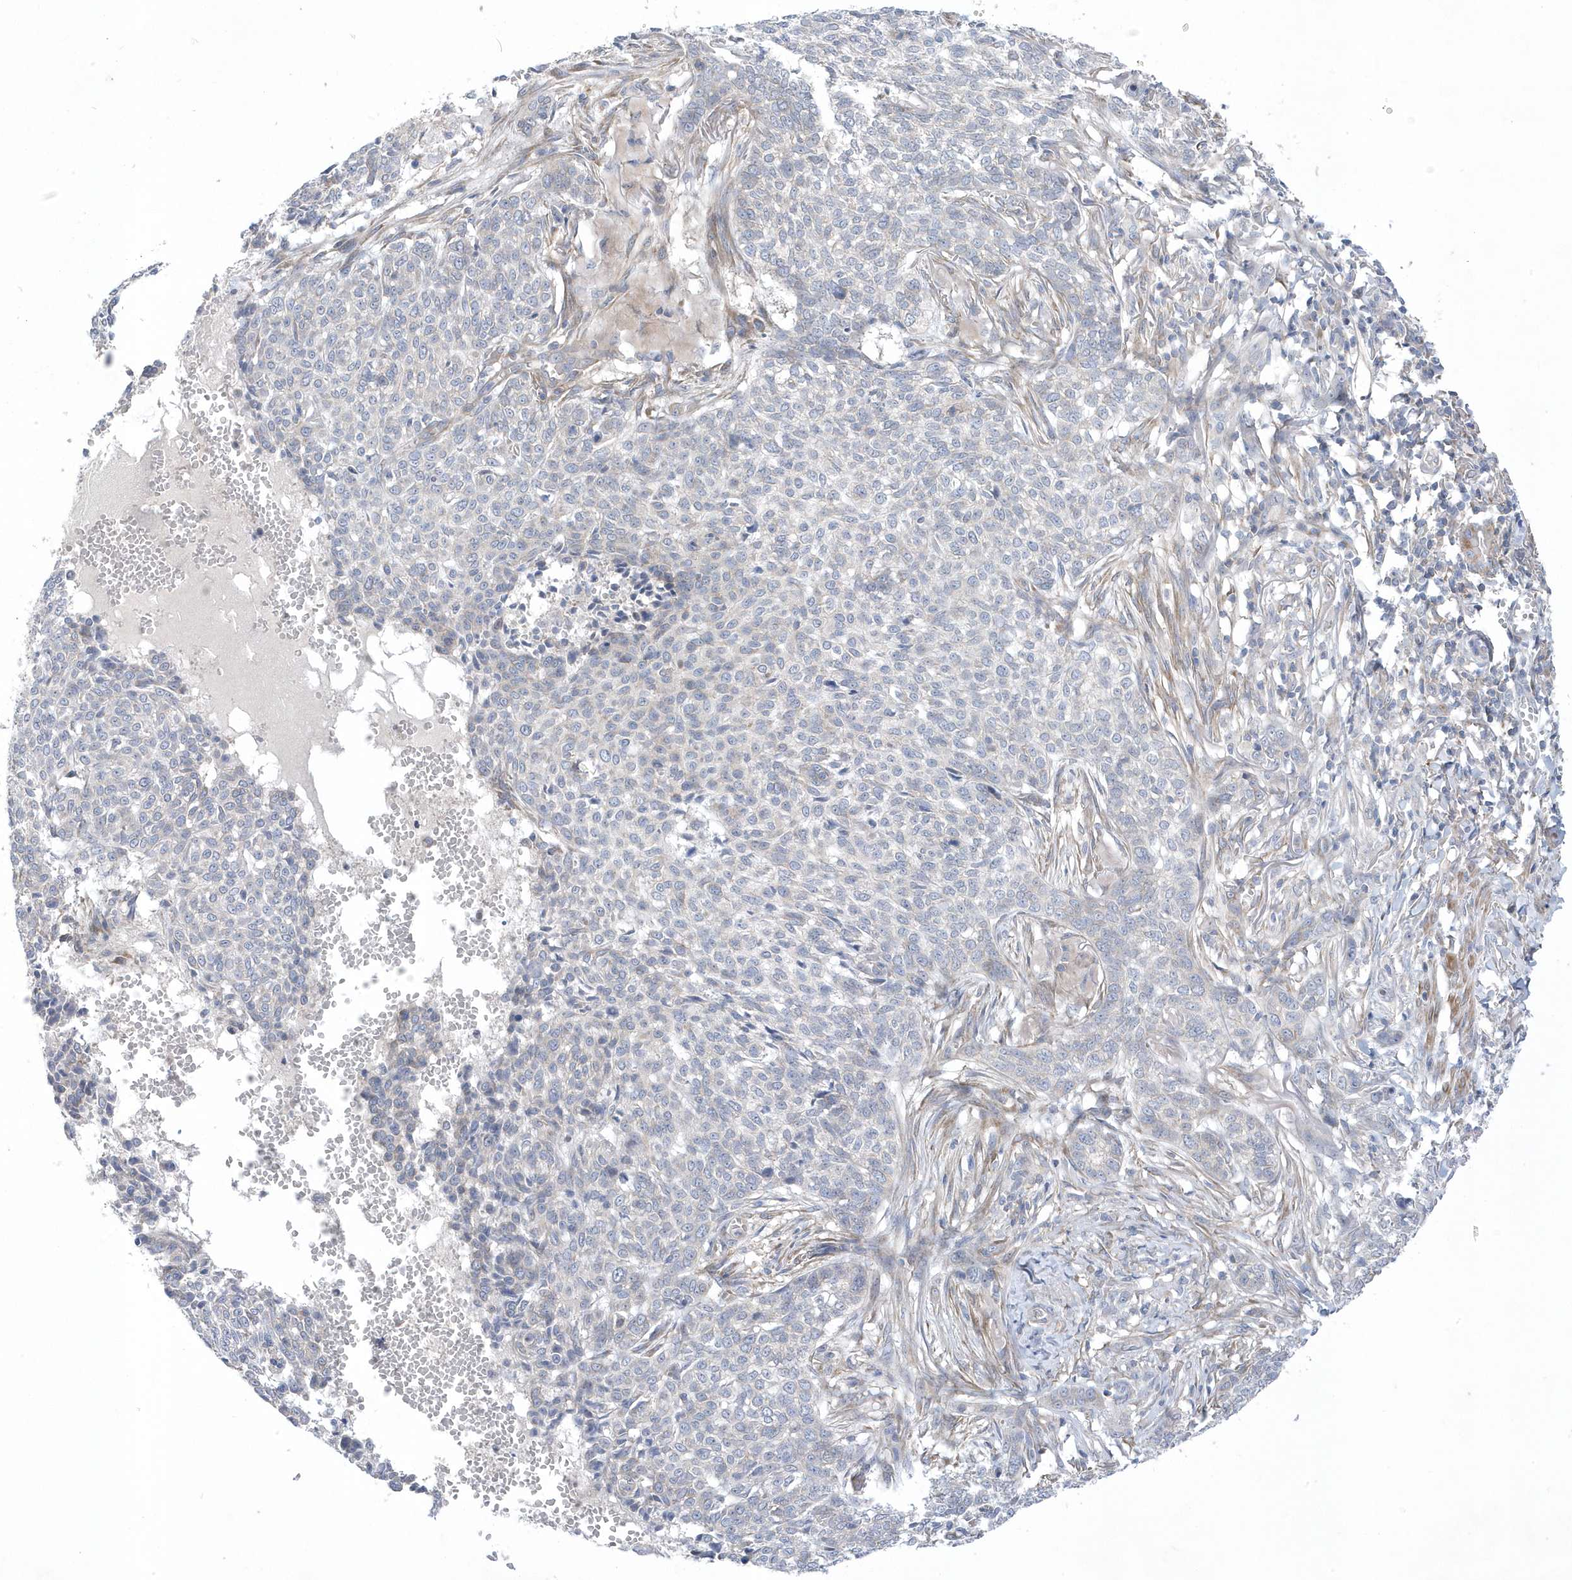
{"staining": {"intensity": "negative", "quantity": "none", "location": "none"}, "tissue": "skin cancer", "cell_type": "Tumor cells", "image_type": "cancer", "snomed": [{"axis": "morphology", "description": "Basal cell carcinoma"}, {"axis": "topography", "description": "Skin"}], "caption": "This is an IHC micrograph of skin cancer. There is no positivity in tumor cells.", "gene": "ANAPC1", "patient": {"sex": "male", "age": 85}}